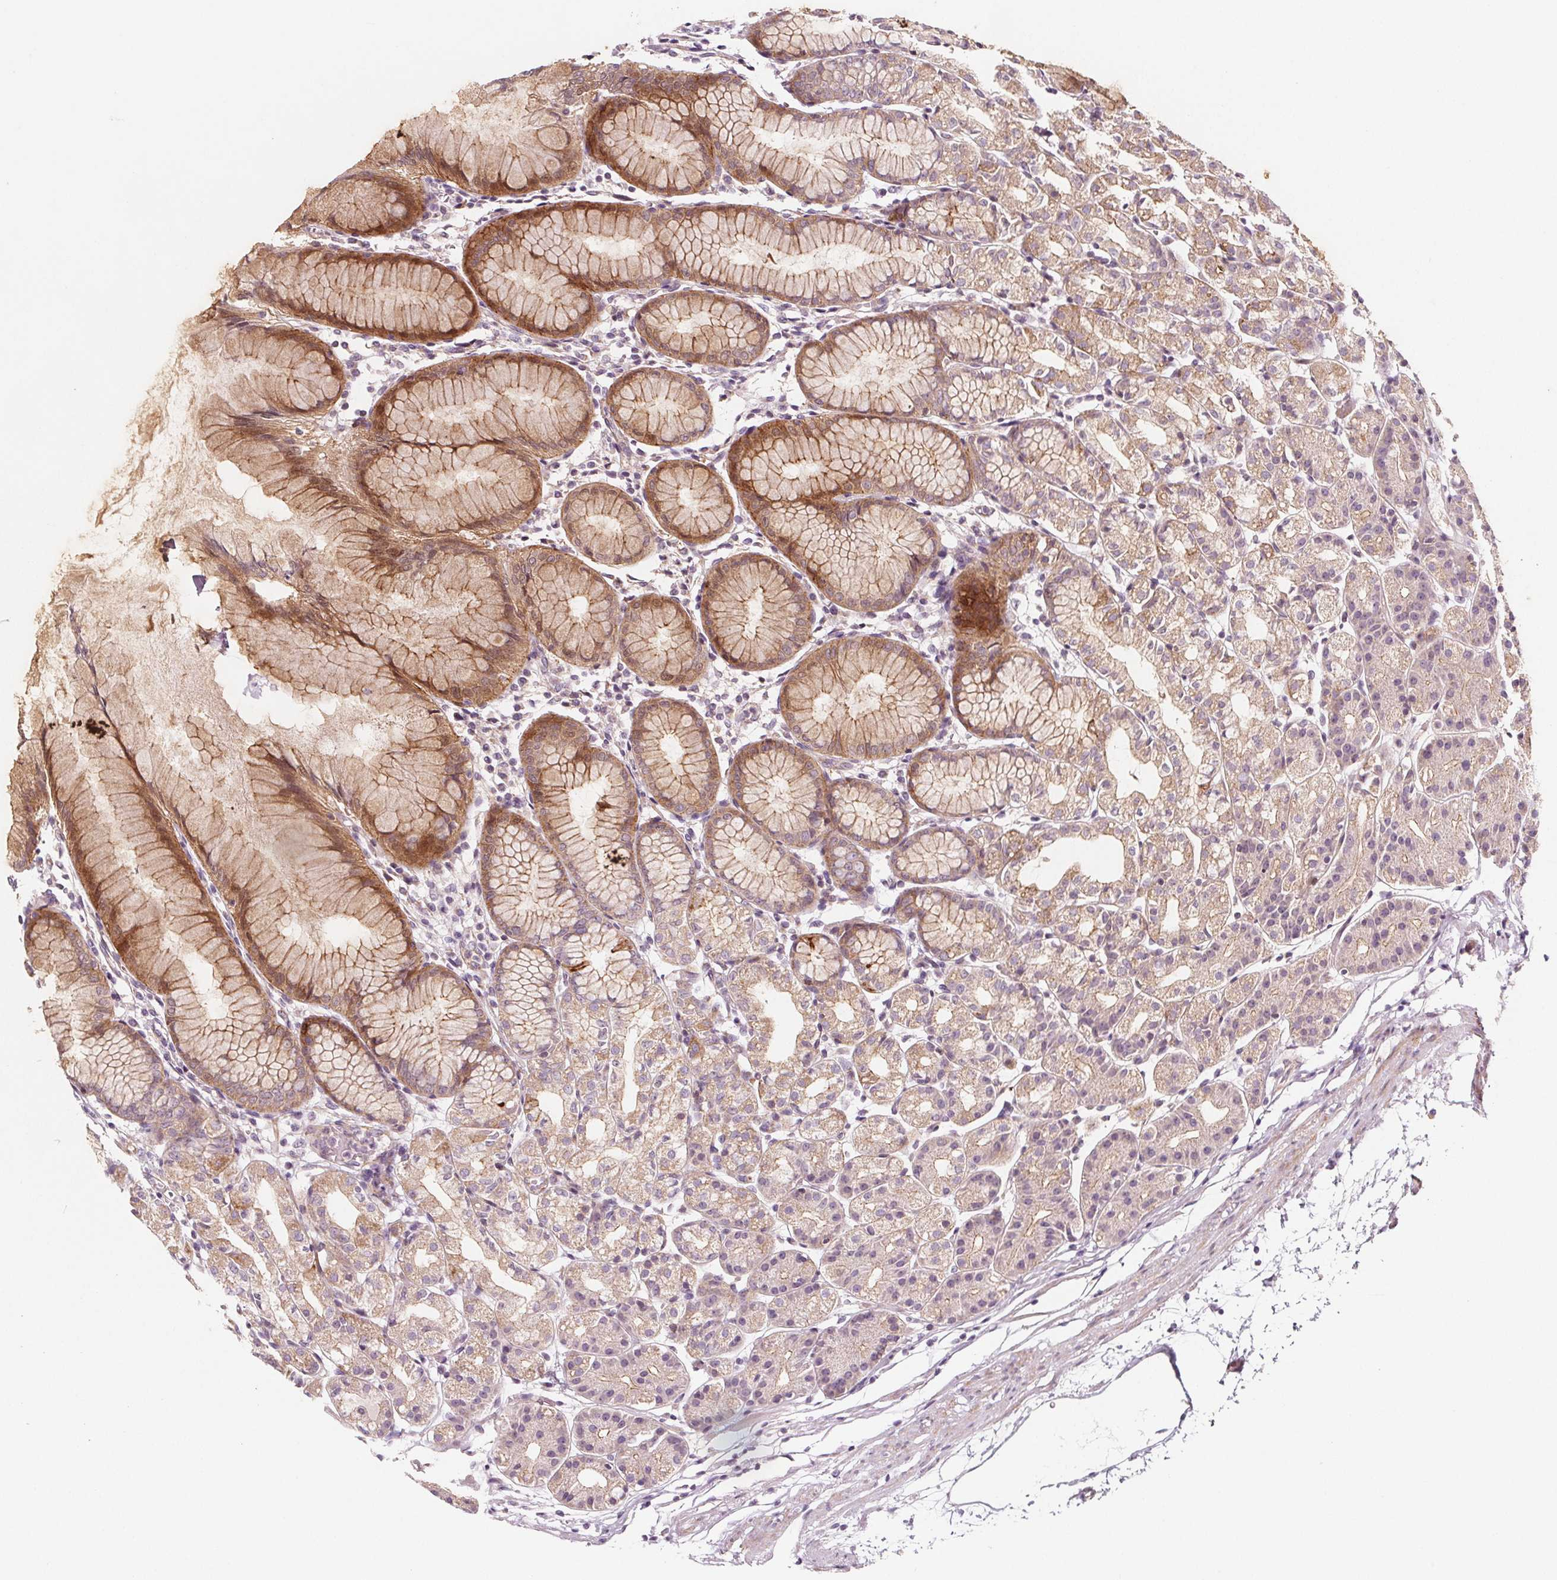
{"staining": {"intensity": "moderate", "quantity": "25%-75%", "location": "cytoplasmic/membranous"}, "tissue": "stomach", "cell_type": "Glandular cells", "image_type": "normal", "snomed": [{"axis": "morphology", "description": "Normal tissue, NOS"}, {"axis": "topography", "description": "Stomach"}], "caption": "High-magnification brightfield microscopy of normal stomach stained with DAB (brown) and counterstained with hematoxylin (blue). glandular cells exhibit moderate cytoplasmic/membranous positivity is appreciated in about25%-75% of cells.", "gene": "ADAM33", "patient": {"sex": "female", "age": 57}}